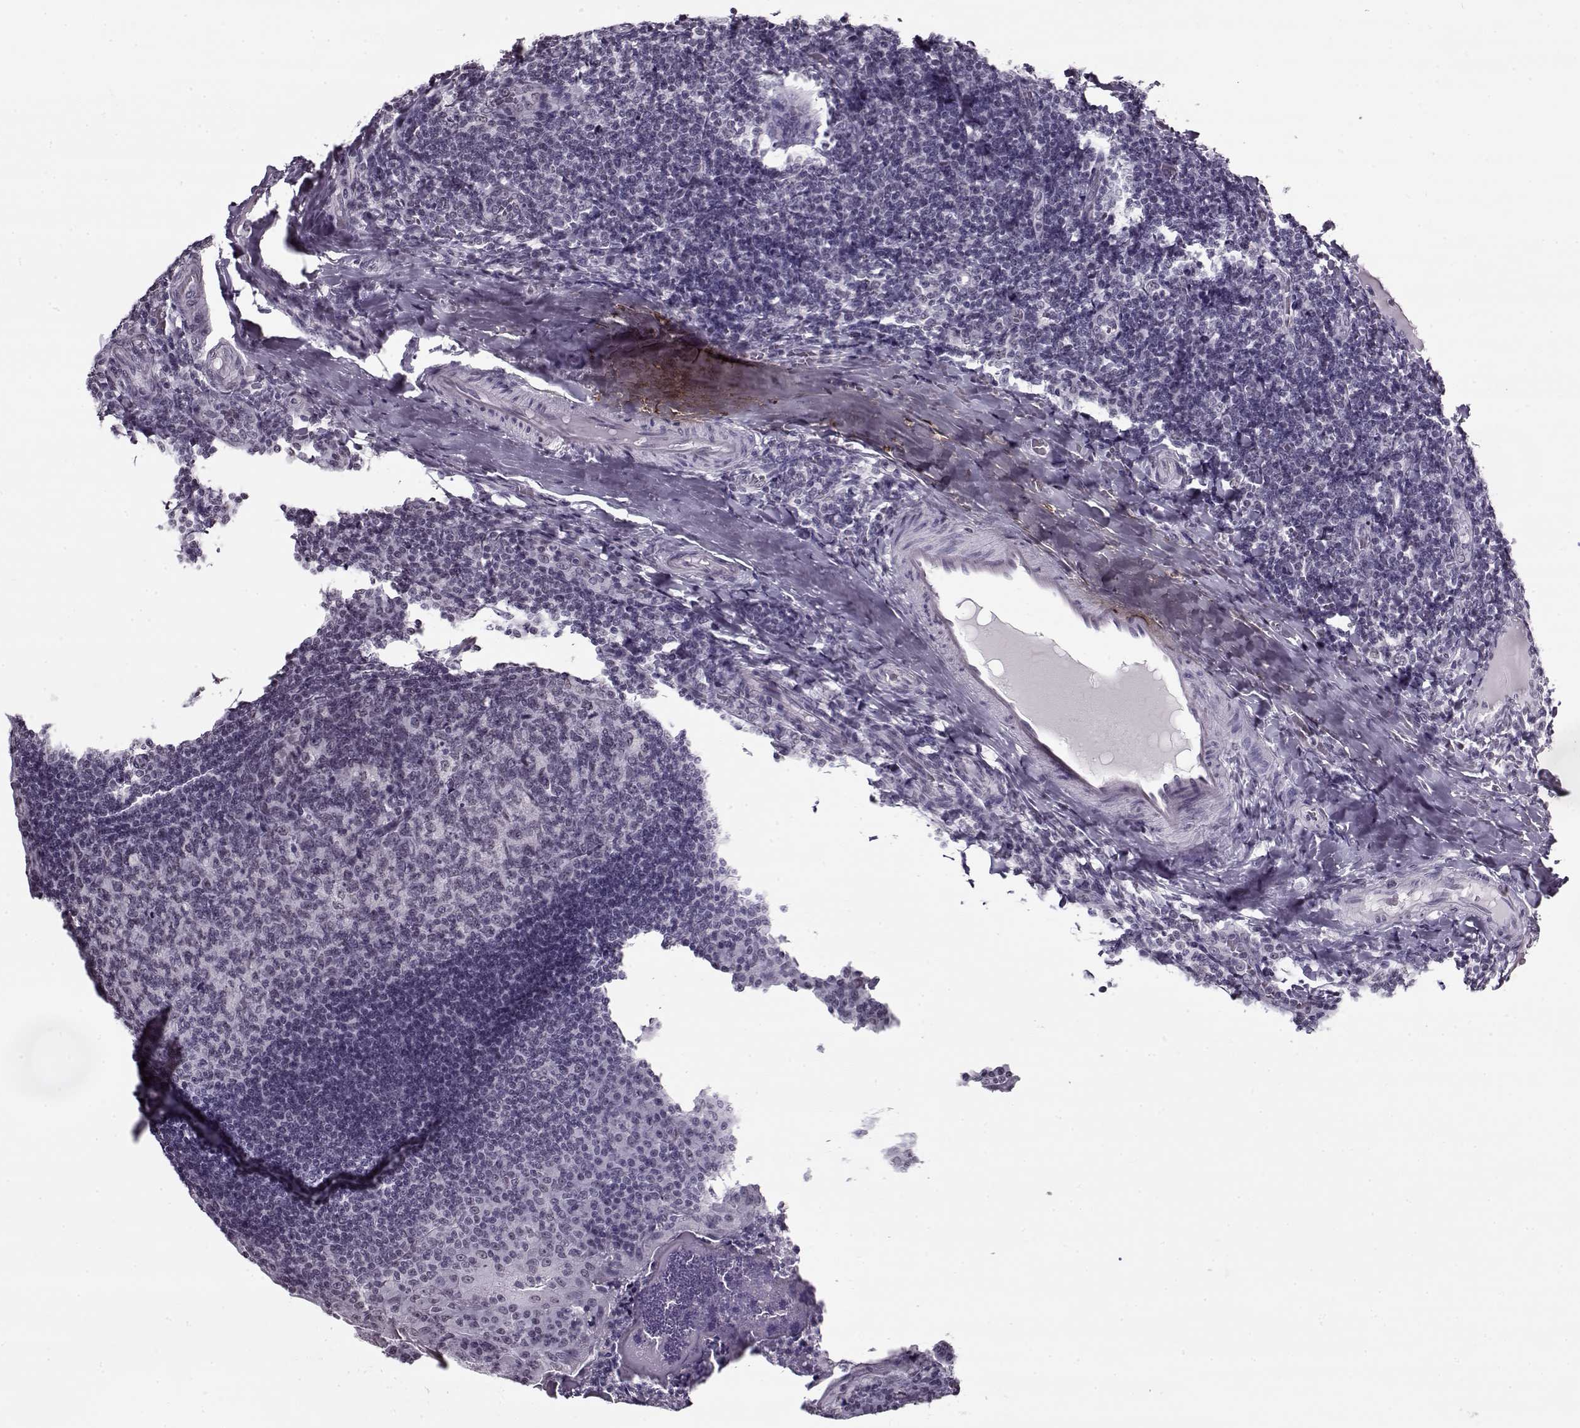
{"staining": {"intensity": "negative", "quantity": "none", "location": "none"}, "tissue": "tonsil", "cell_type": "Germinal center cells", "image_type": "normal", "snomed": [{"axis": "morphology", "description": "Normal tissue, NOS"}, {"axis": "topography", "description": "Tonsil"}], "caption": "Micrograph shows no significant protein expression in germinal center cells of normal tonsil.", "gene": "PRMT8", "patient": {"sex": "male", "age": 17}}